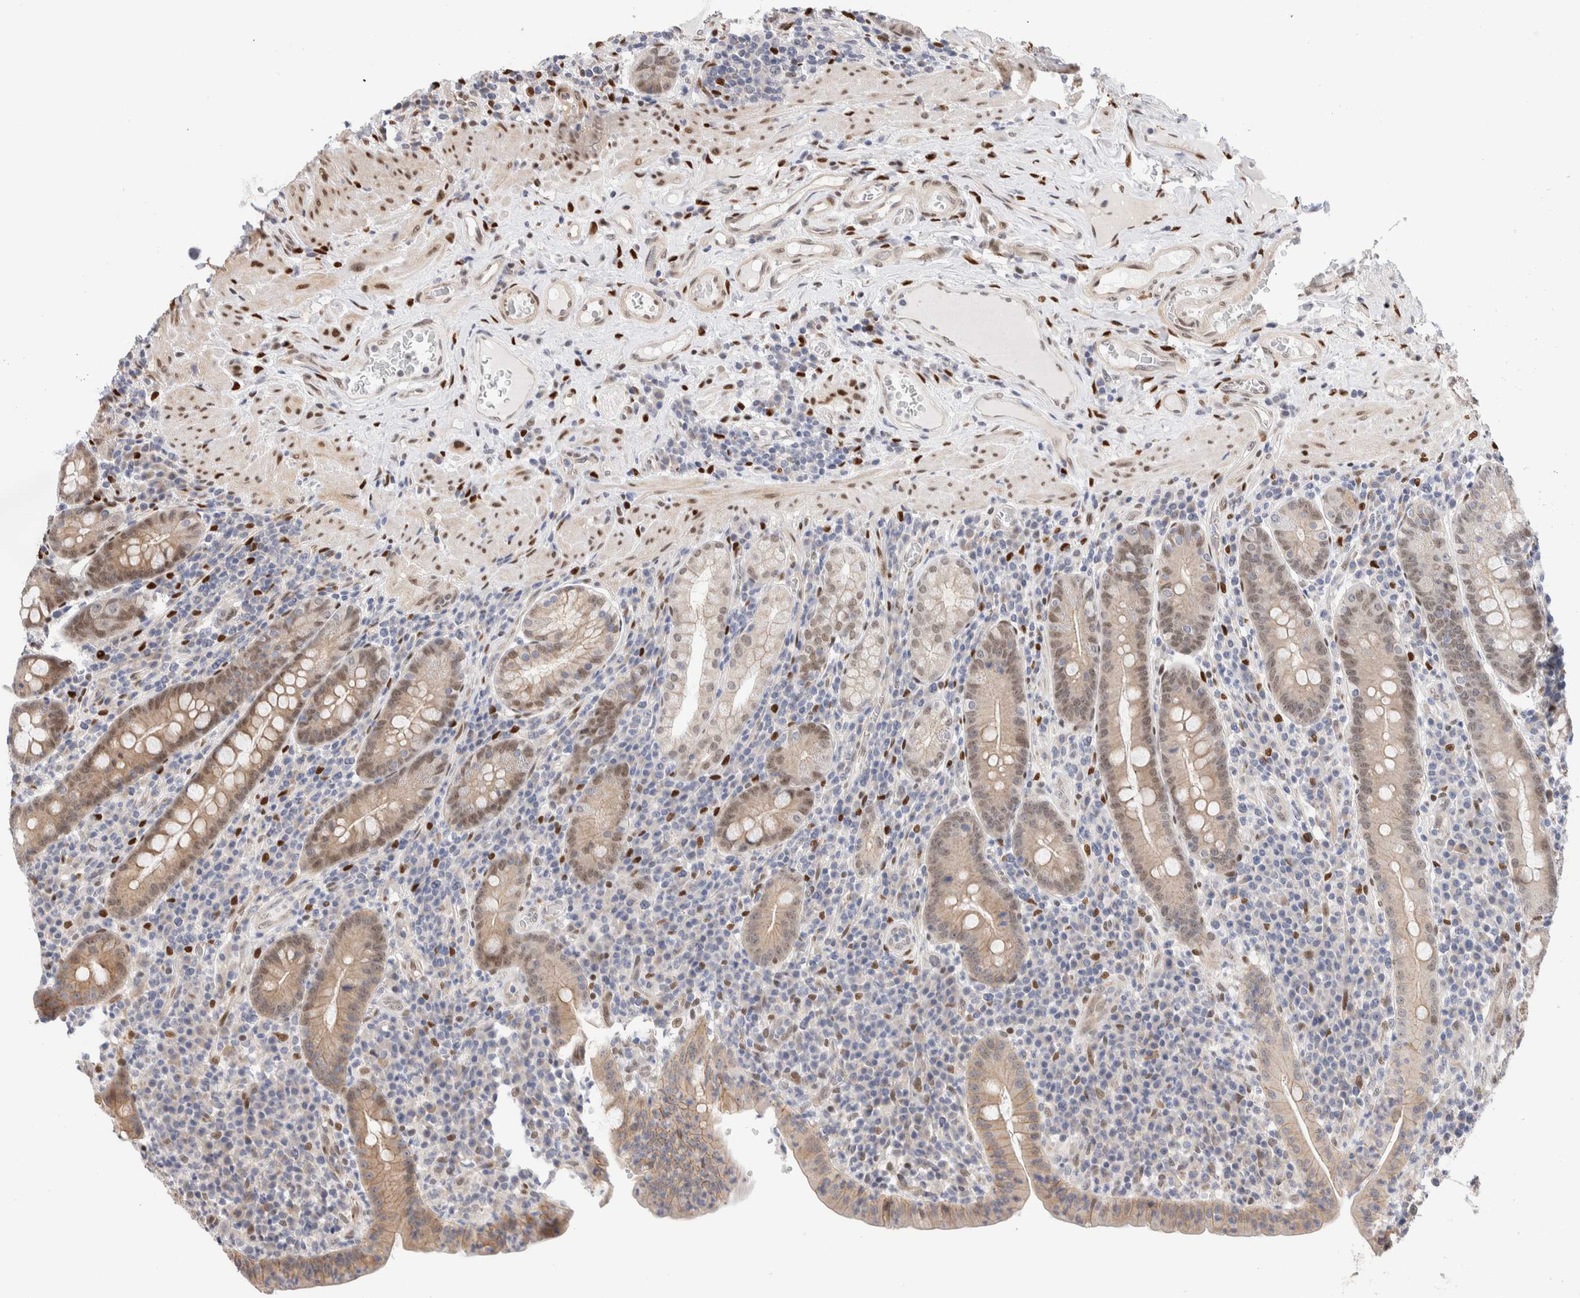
{"staining": {"intensity": "weak", "quantity": ">75%", "location": "cytoplasmic/membranous"}, "tissue": "duodenum", "cell_type": "Glandular cells", "image_type": "normal", "snomed": [{"axis": "morphology", "description": "Normal tissue, NOS"}, {"axis": "morphology", "description": "Adenocarcinoma, NOS"}, {"axis": "topography", "description": "Pancreas"}, {"axis": "topography", "description": "Duodenum"}], "caption": "Immunohistochemical staining of unremarkable duodenum demonstrates >75% levels of weak cytoplasmic/membranous protein positivity in about >75% of glandular cells. (DAB IHC, brown staining for protein, blue staining for nuclei).", "gene": "NSMAF", "patient": {"sex": "male", "age": 50}}